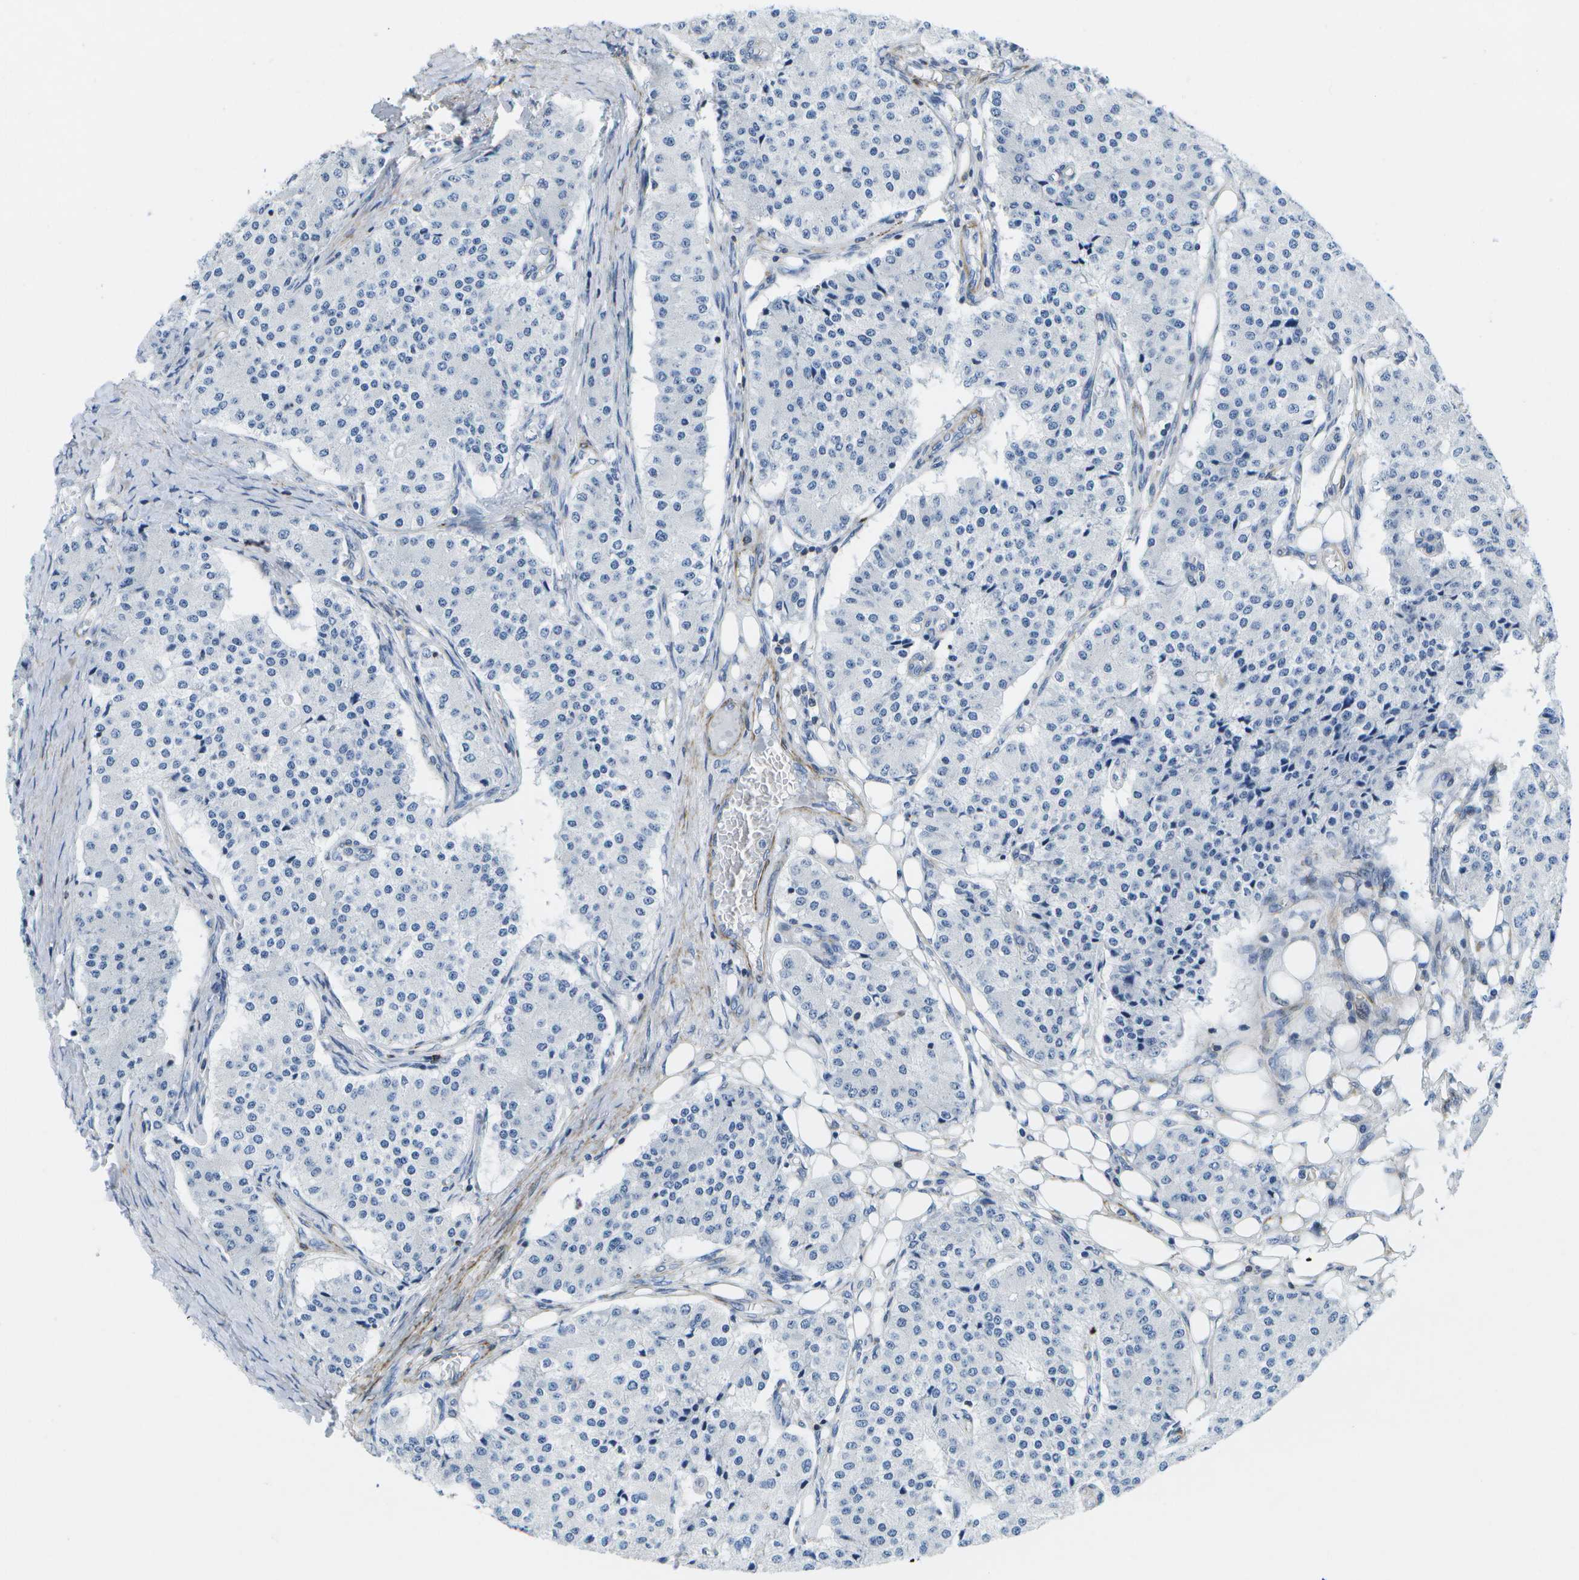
{"staining": {"intensity": "negative", "quantity": "none", "location": "none"}, "tissue": "carcinoid", "cell_type": "Tumor cells", "image_type": "cancer", "snomed": [{"axis": "morphology", "description": "Carcinoid, malignant, NOS"}, {"axis": "topography", "description": "Colon"}], "caption": "This is an immunohistochemistry histopathology image of carcinoid. There is no positivity in tumor cells.", "gene": "ADGRG6", "patient": {"sex": "female", "age": 52}}